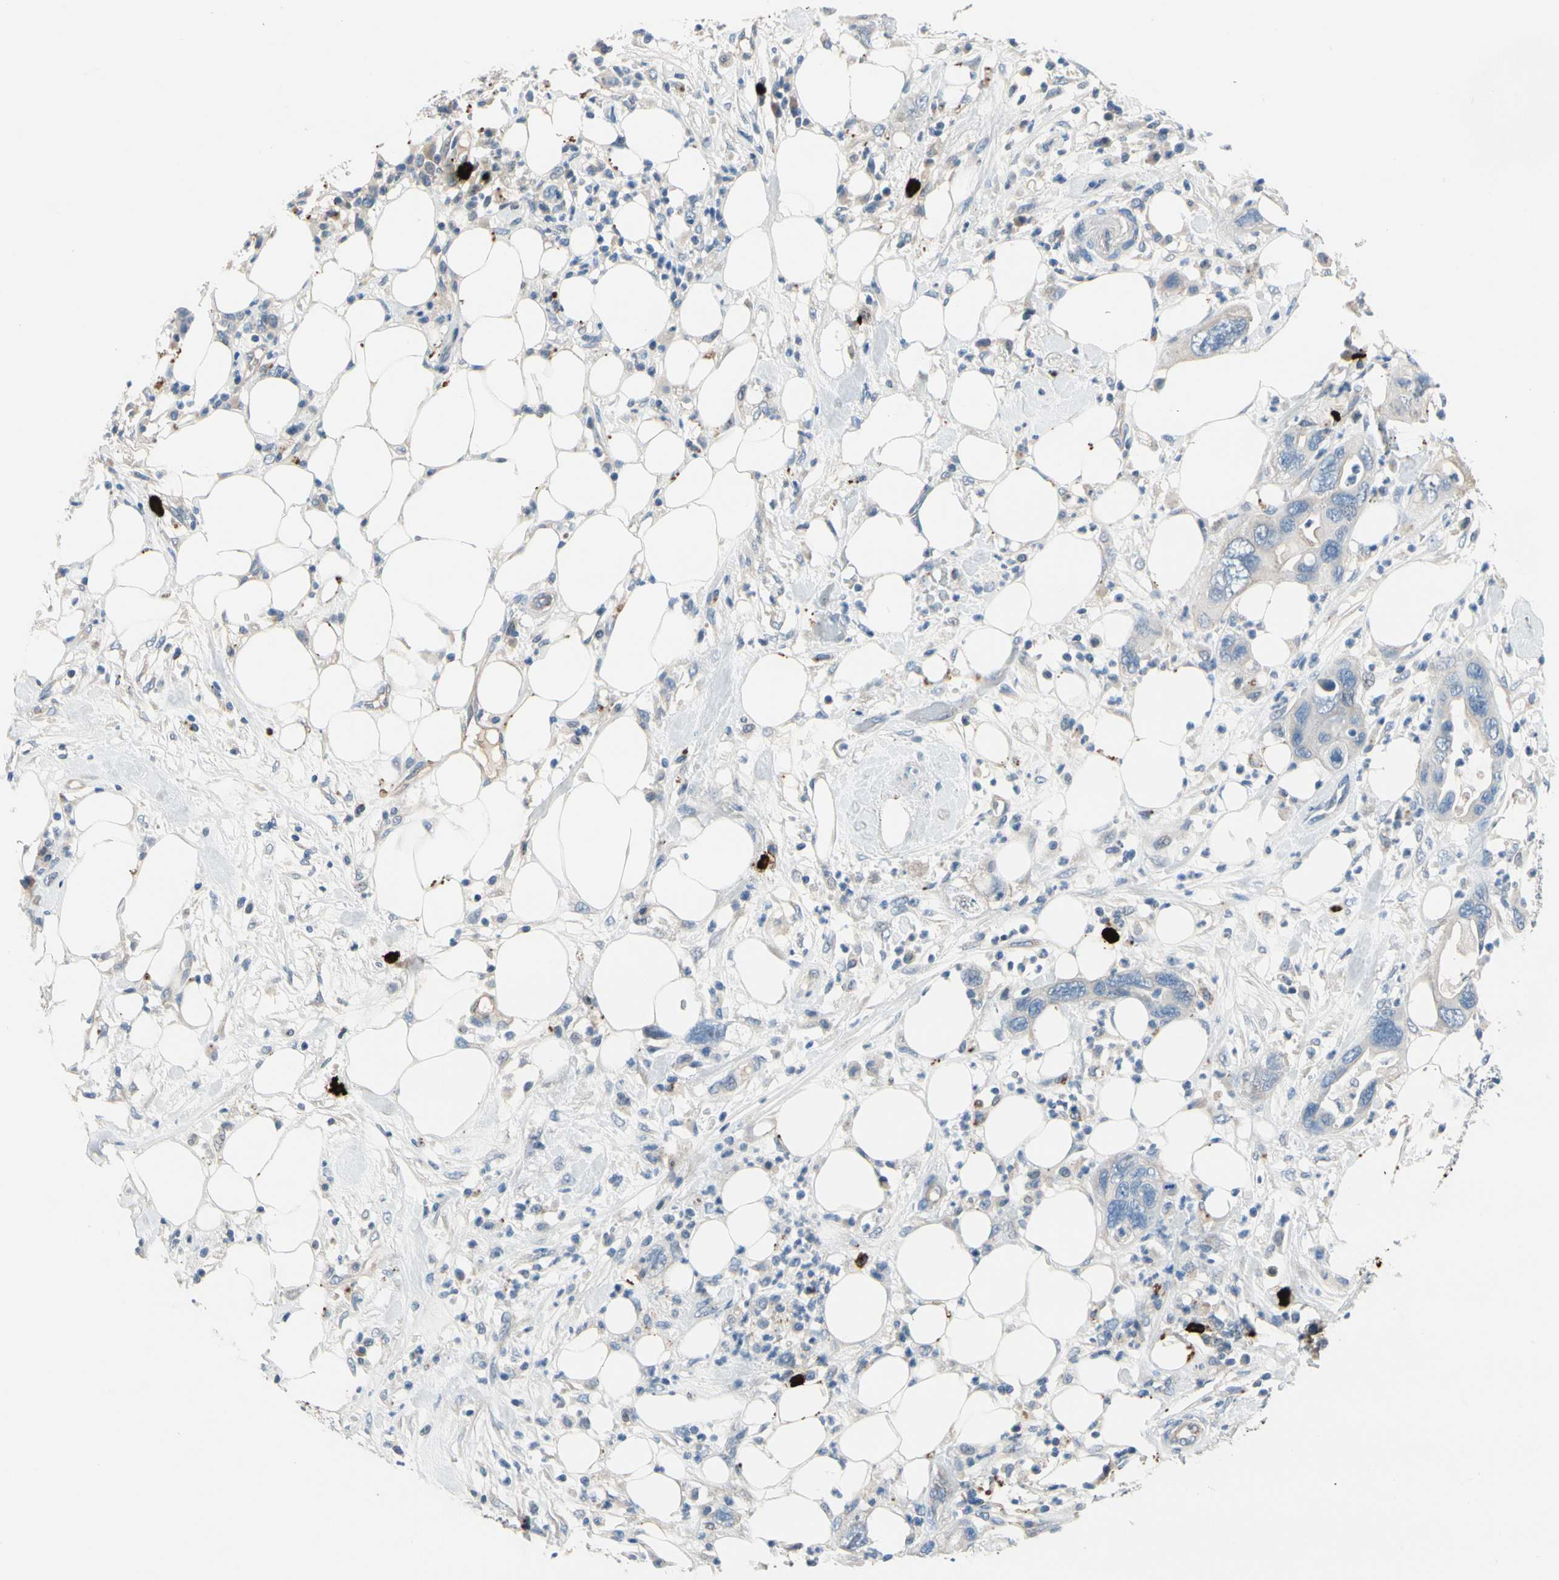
{"staining": {"intensity": "weak", "quantity": "<25%", "location": "cytoplasmic/membranous"}, "tissue": "pancreatic cancer", "cell_type": "Tumor cells", "image_type": "cancer", "snomed": [{"axis": "morphology", "description": "Adenocarcinoma, NOS"}, {"axis": "topography", "description": "Pancreas"}], "caption": "Tumor cells show no significant protein expression in pancreatic adenocarcinoma.", "gene": "CPA3", "patient": {"sex": "female", "age": 71}}